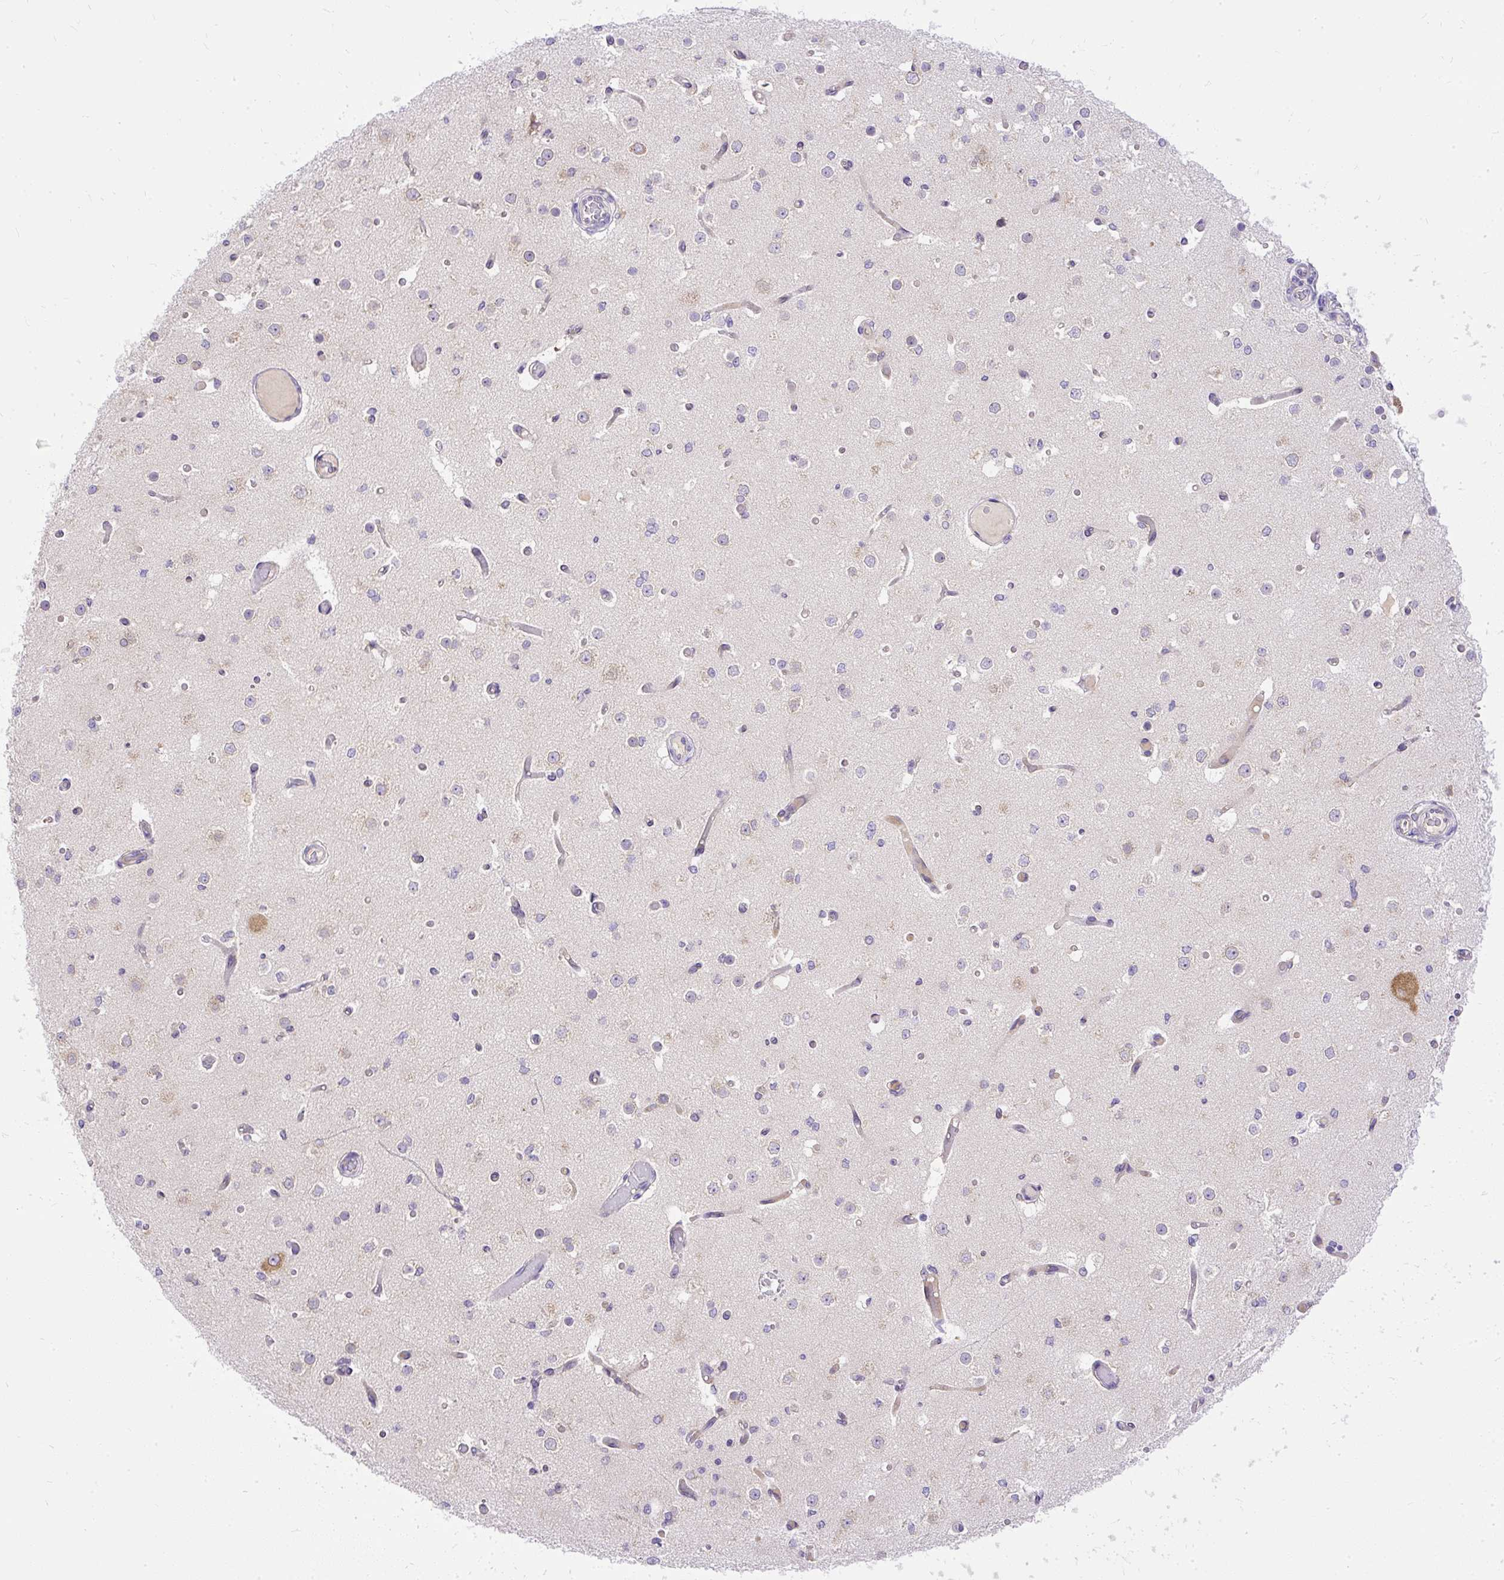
{"staining": {"intensity": "negative", "quantity": "none", "location": "none"}, "tissue": "cerebral cortex", "cell_type": "Endothelial cells", "image_type": "normal", "snomed": [{"axis": "morphology", "description": "Normal tissue, NOS"}, {"axis": "morphology", "description": "Inflammation, NOS"}, {"axis": "topography", "description": "Cerebral cortex"}], "caption": "An image of human cerebral cortex is negative for staining in endothelial cells. Nuclei are stained in blue.", "gene": "AMFR", "patient": {"sex": "male", "age": 6}}